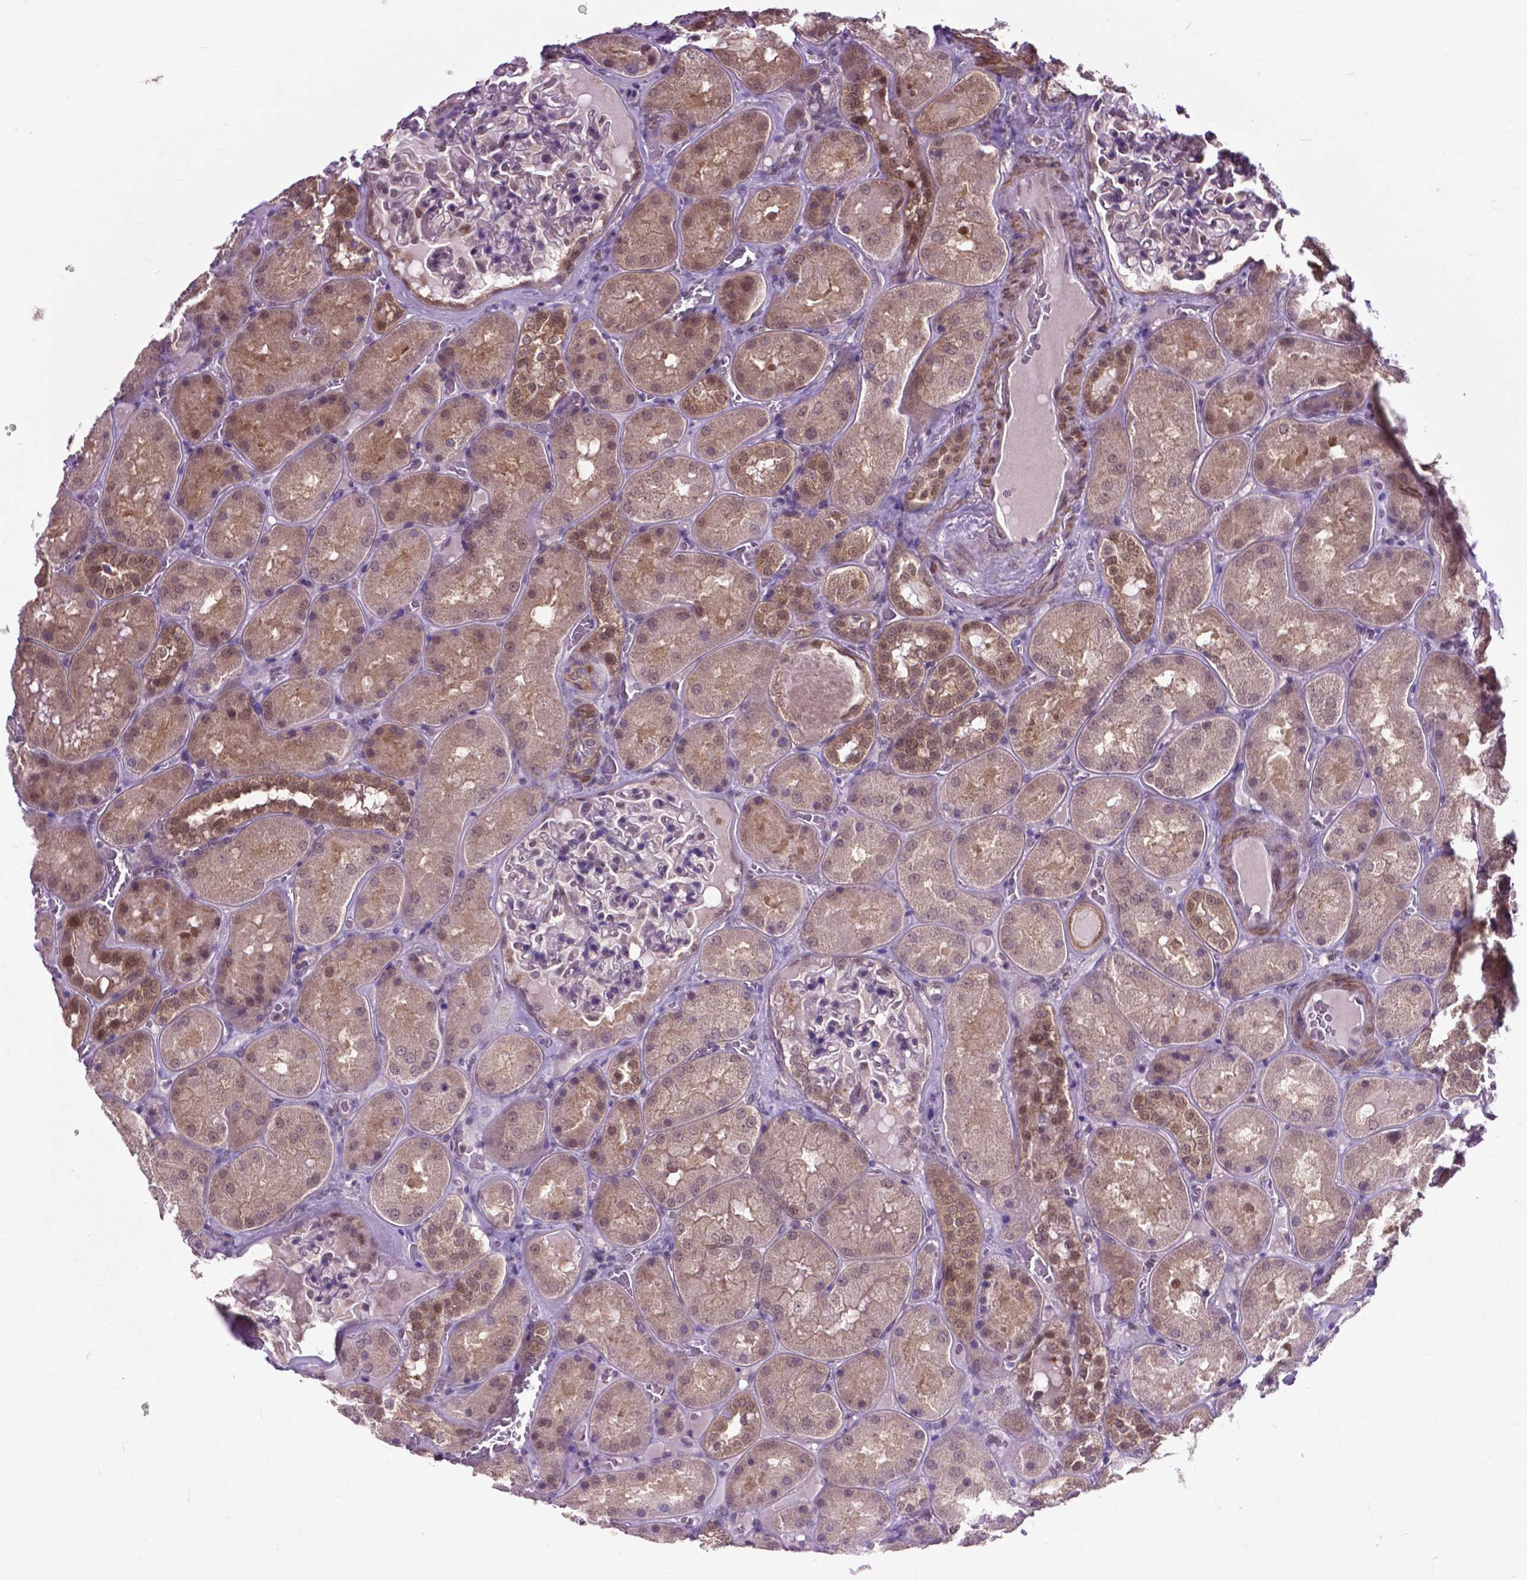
{"staining": {"intensity": "moderate", "quantity": "<25%", "location": "nuclear"}, "tissue": "kidney", "cell_type": "Cells in glomeruli", "image_type": "normal", "snomed": [{"axis": "morphology", "description": "Normal tissue, NOS"}, {"axis": "topography", "description": "Kidney"}], "caption": "Protein expression analysis of normal human kidney reveals moderate nuclear expression in about <25% of cells in glomeruli. (DAB (3,3'-diaminobenzidine) IHC with brightfield microscopy, high magnification).", "gene": "OTUB1", "patient": {"sex": "male", "age": 73}}